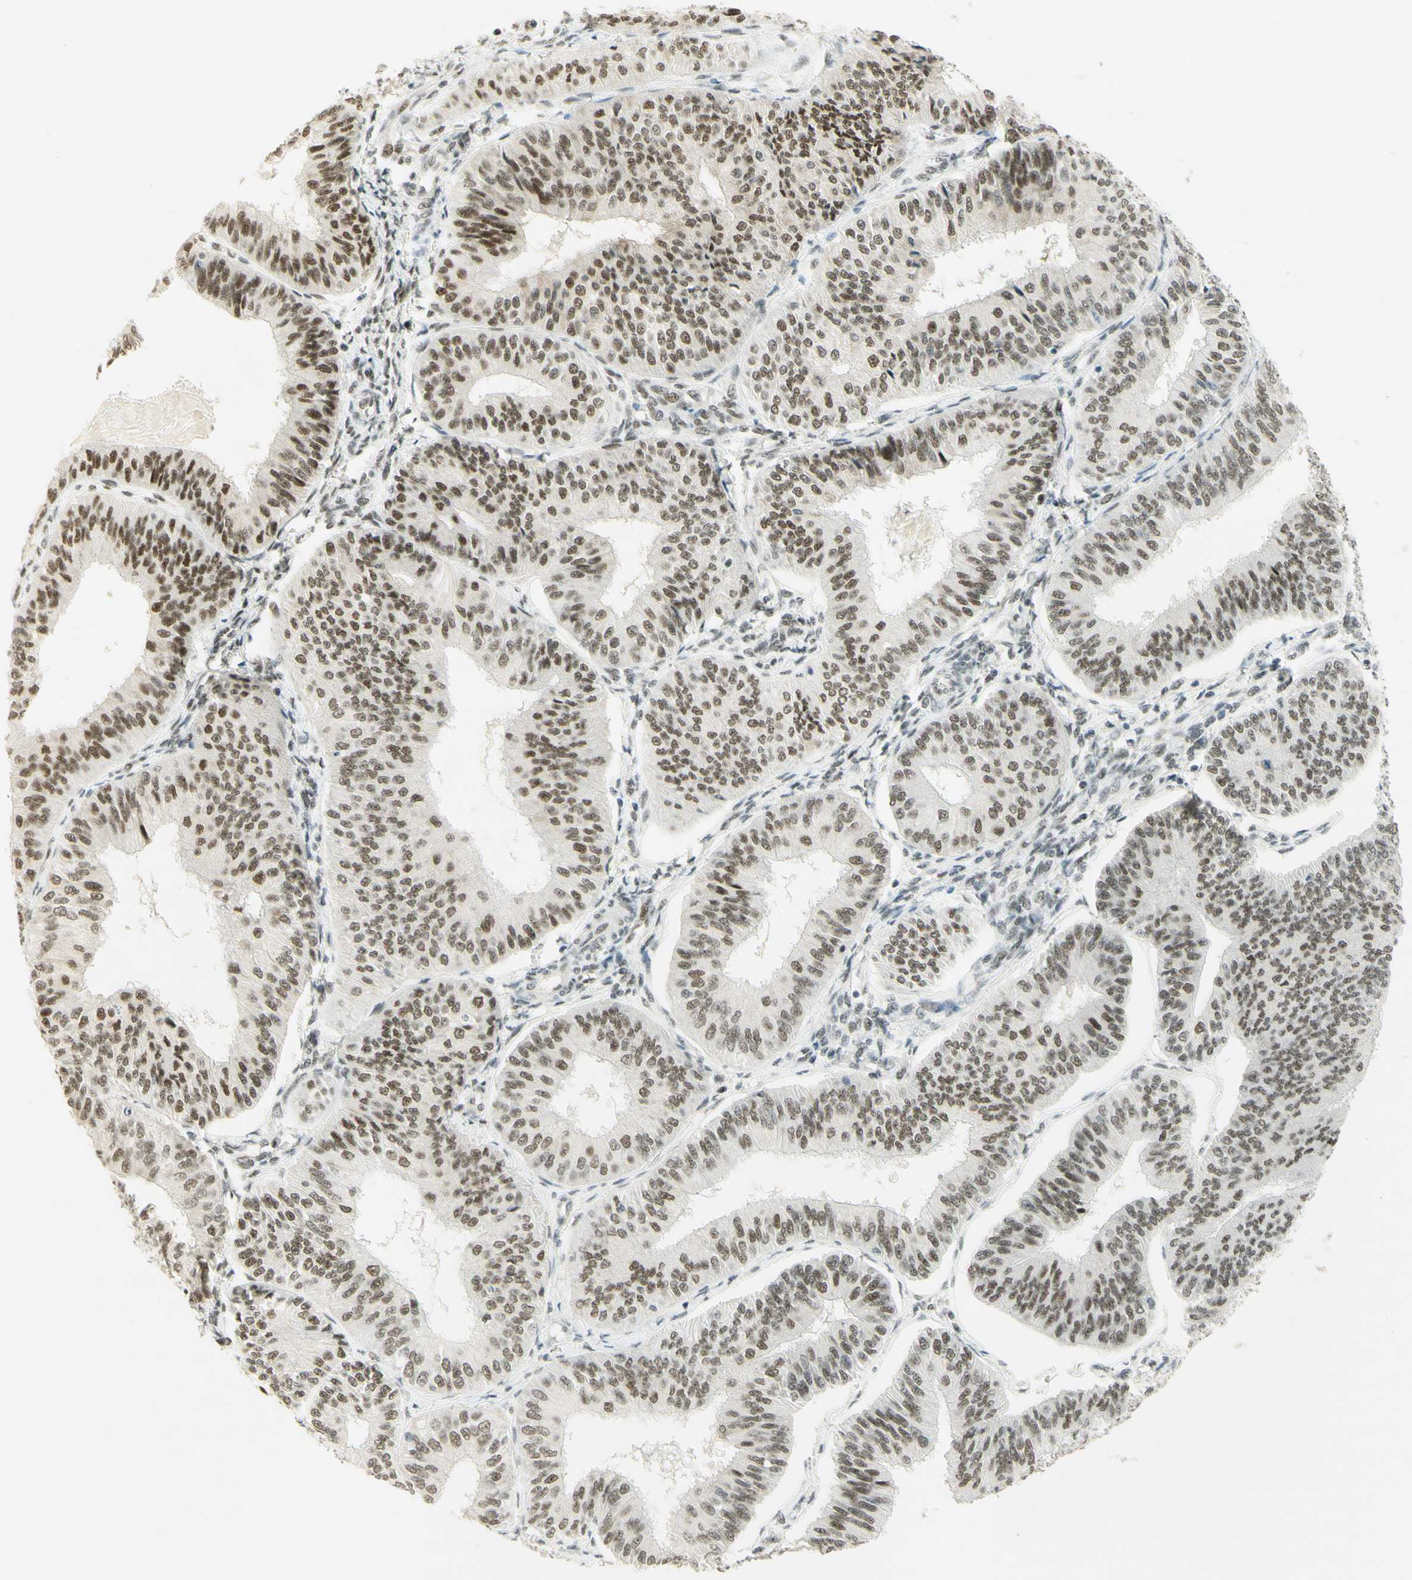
{"staining": {"intensity": "moderate", "quantity": "25%-75%", "location": "nuclear"}, "tissue": "endometrial cancer", "cell_type": "Tumor cells", "image_type": "cancer", "snomed": [{"axis": "morphology", "description": "Adenocarcinoma, NOS"}, {"axis": "topography", "description": "Endometrium"}], "caption": "Immunohistochemical staining of endometrial adenocarcinoma reveals medium levels of moderate nuclear expression in about 25%-75% of tumor cells. The protein of interest is stained brown, and the nuclei are stained in blue (DAB IHC with brightfield microscopy, high magnification).", "gene": "PMS2", "patient": {"sex": "female", "age": 58}}